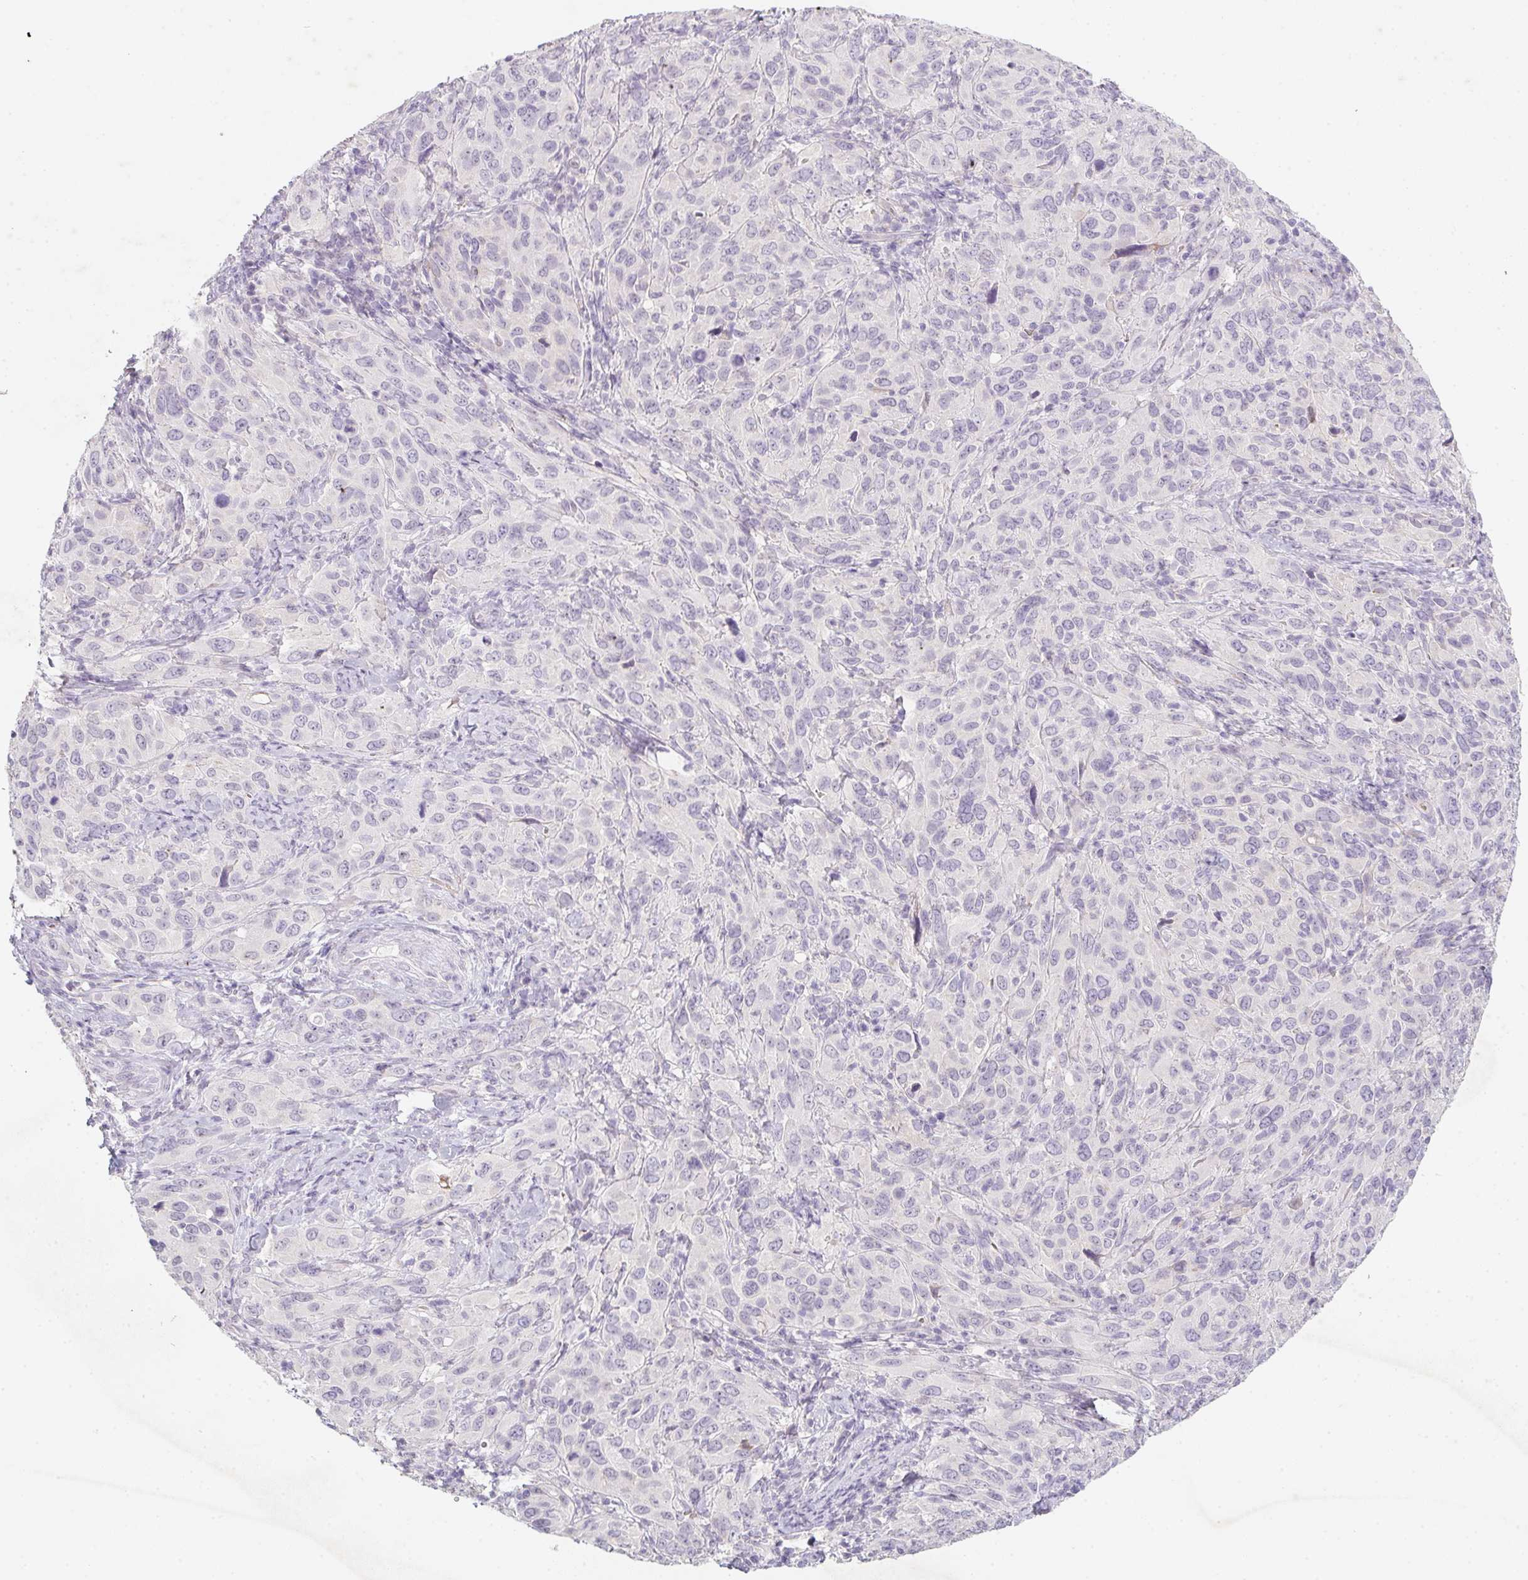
{"staining": {"intensity": "negative", "quantity": "none", "location": "none"}, "tissue": "cervical cancer", "cell_type": "Tumor cells", "image_type": "cancer", "snomed": [{"axis": "morphology", "description": "Normal tissue, NOS"}, {"axis": "morphology", "description": "Squamous cell carcinoma, NOS"}, {"axis": "topography", "description": "Cervix"}], "caption": "DAB (3,3'-diaminobenzidine) immunohistochemical staining of cervical cancer (squamous cell carcinoma) exhibits no significant expression in tumor cells. The staining is performed using DAB (3,3'-diaminobenzidine) brown chromogen with nuclei counter-stained in using hematoxylin.", "gene": "DCD", "patient": {"sex": "female", "age": 51}}